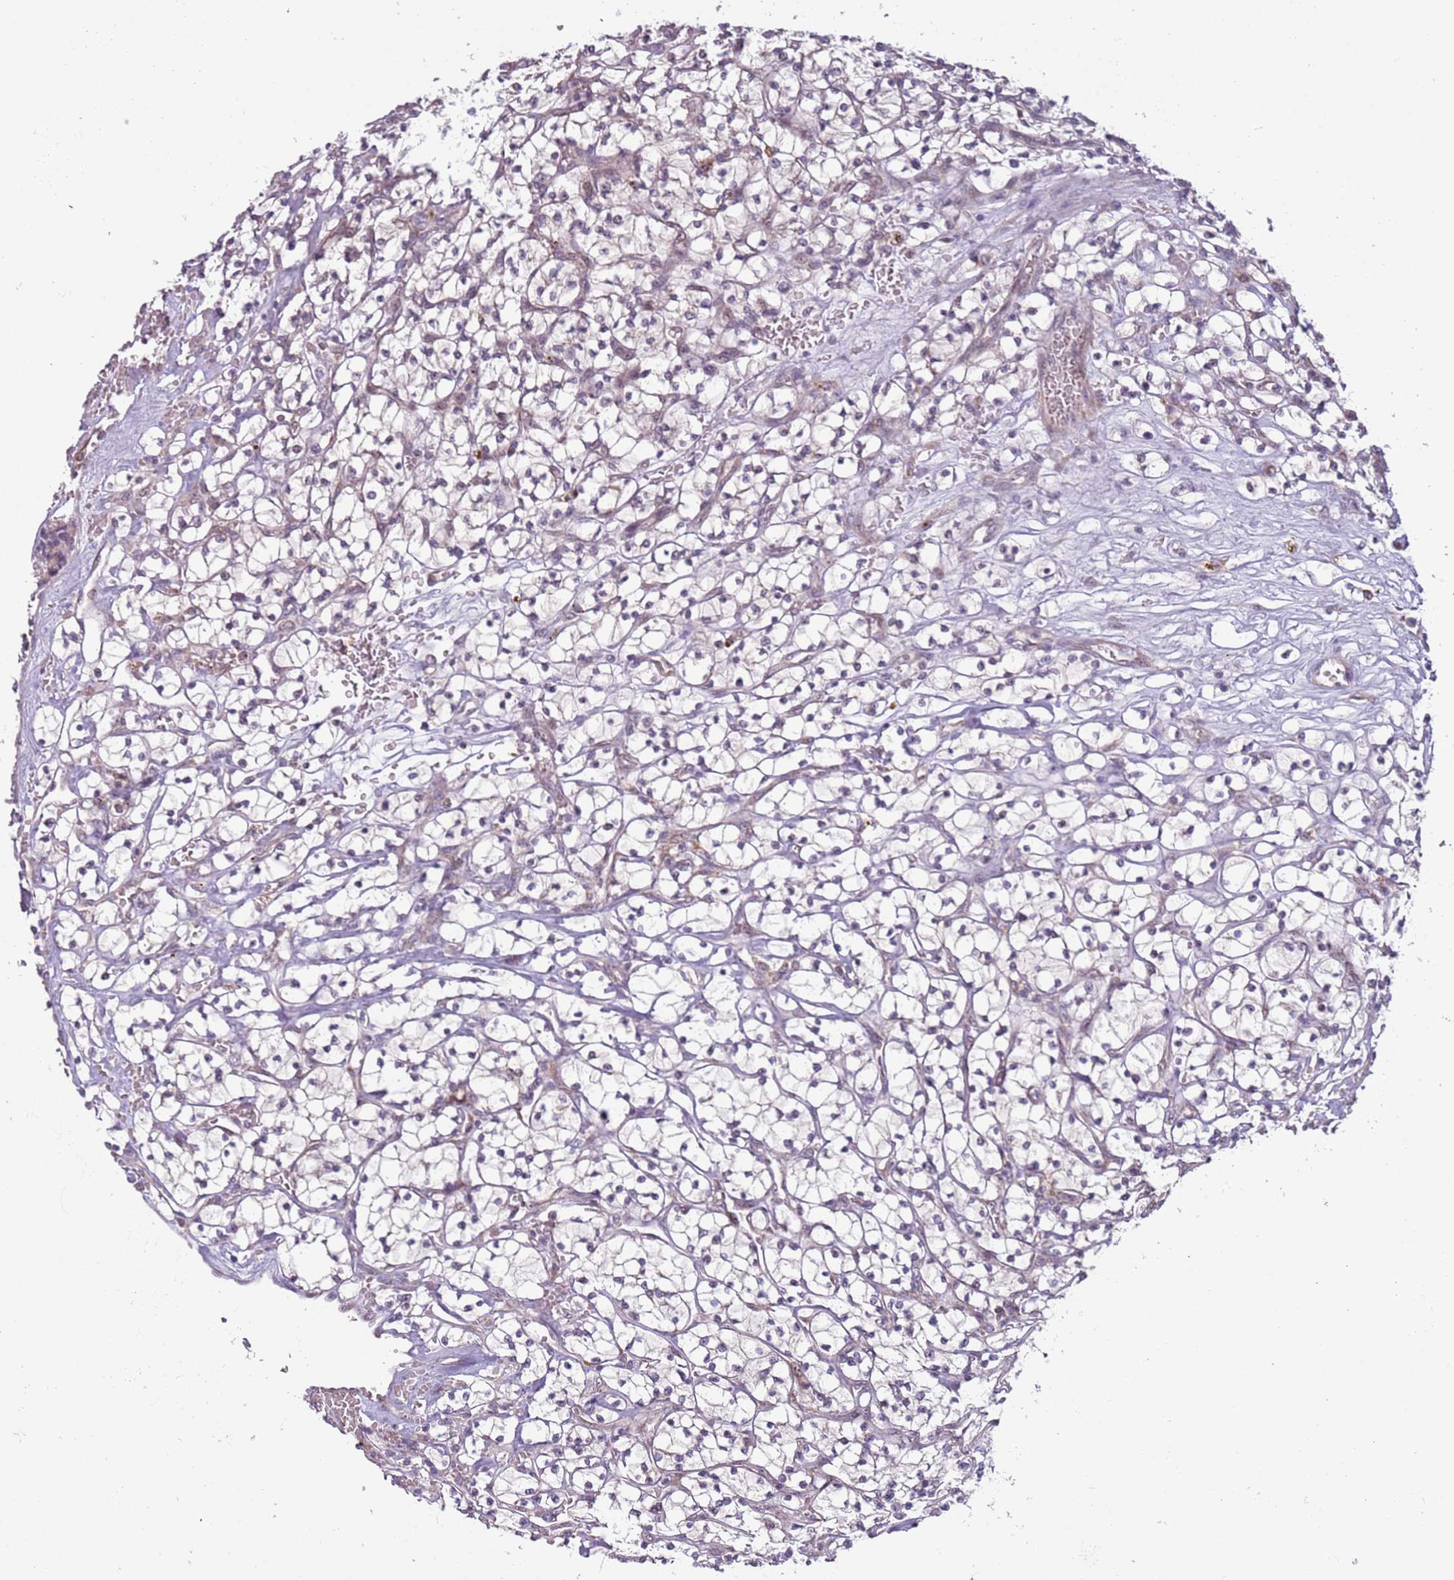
{"staining": {"intensity": "negative", "quantity": "none", "location": "none"}, "tissue": "renal cancer", "cell_type": "Tumor cells", "image_type": "cancer", "snomed": [{"axis": "morphology", "description": "Adenocarcinoma, NOS"}, {"axis": "topography", "description": "Kidney"}], "caption": "Adenocarcinoma (renal) stained for a protein using immunohistochemistry (IHC) shows no expression tumor cells.", "gene": "UCMA", "patient": {"sex": "female", "age": 64}}